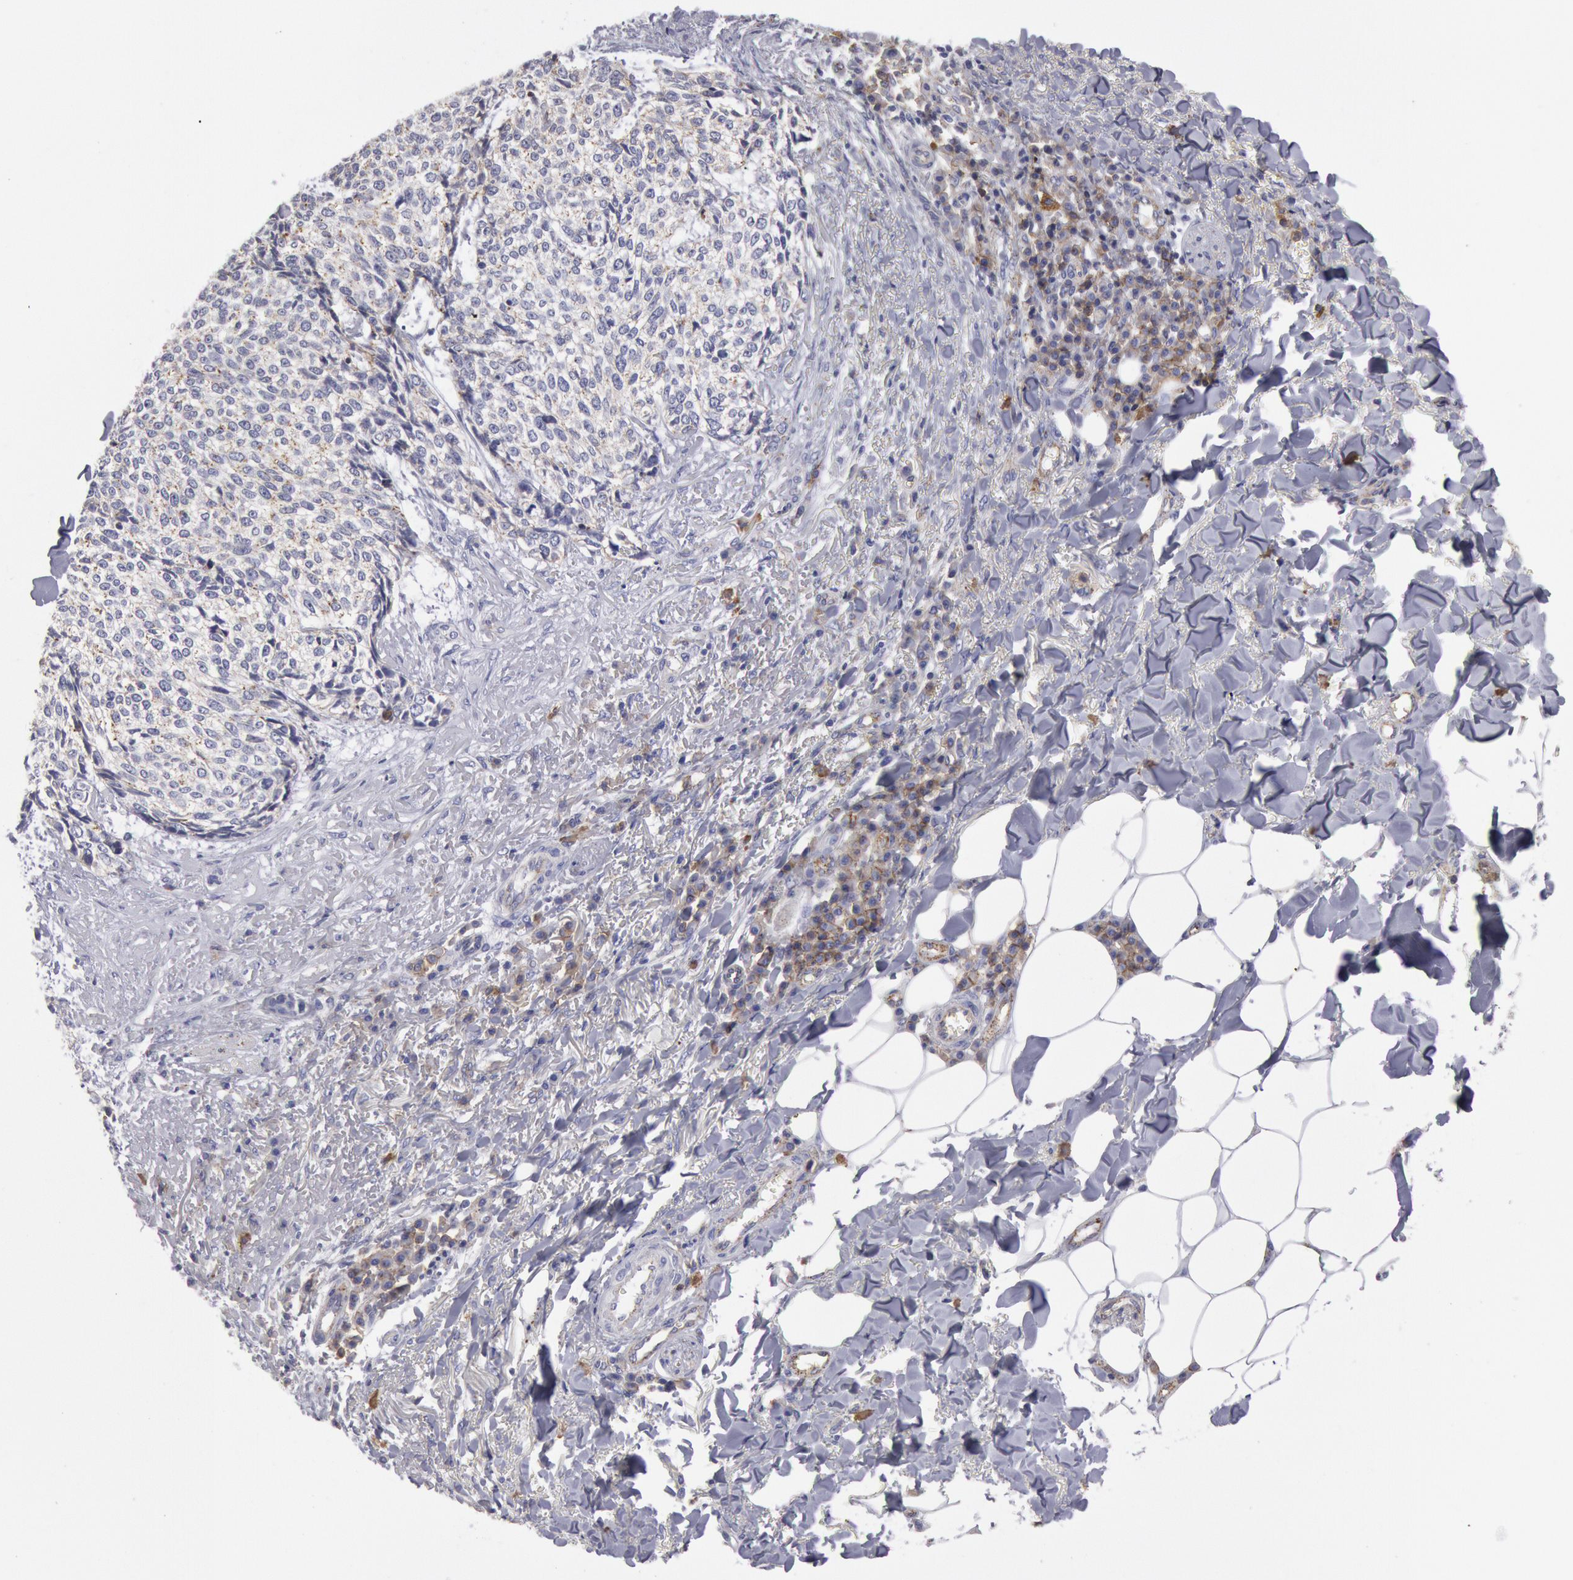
{"staining": {"intensity": "moderate", "quantity": "<25%", "location": "cytoplasmic/membranous"}, "tissue": "skin cancer", "cell_type": "Tumor cells", "image_type": "cancer", "snomed": [{"axis": "morphology", "description": "Basal cell carcinoma"}, {"axis": "topography", "description": "Skin"}], "caption": "Human basal cell carcinoma (skin) stained with a brown dye shows moderate cytoplasmic/membranous positive positivity in about <25% of tumor cells.", "gene": "FLOT1", "patient": {"sex": "female", "age": 89}}